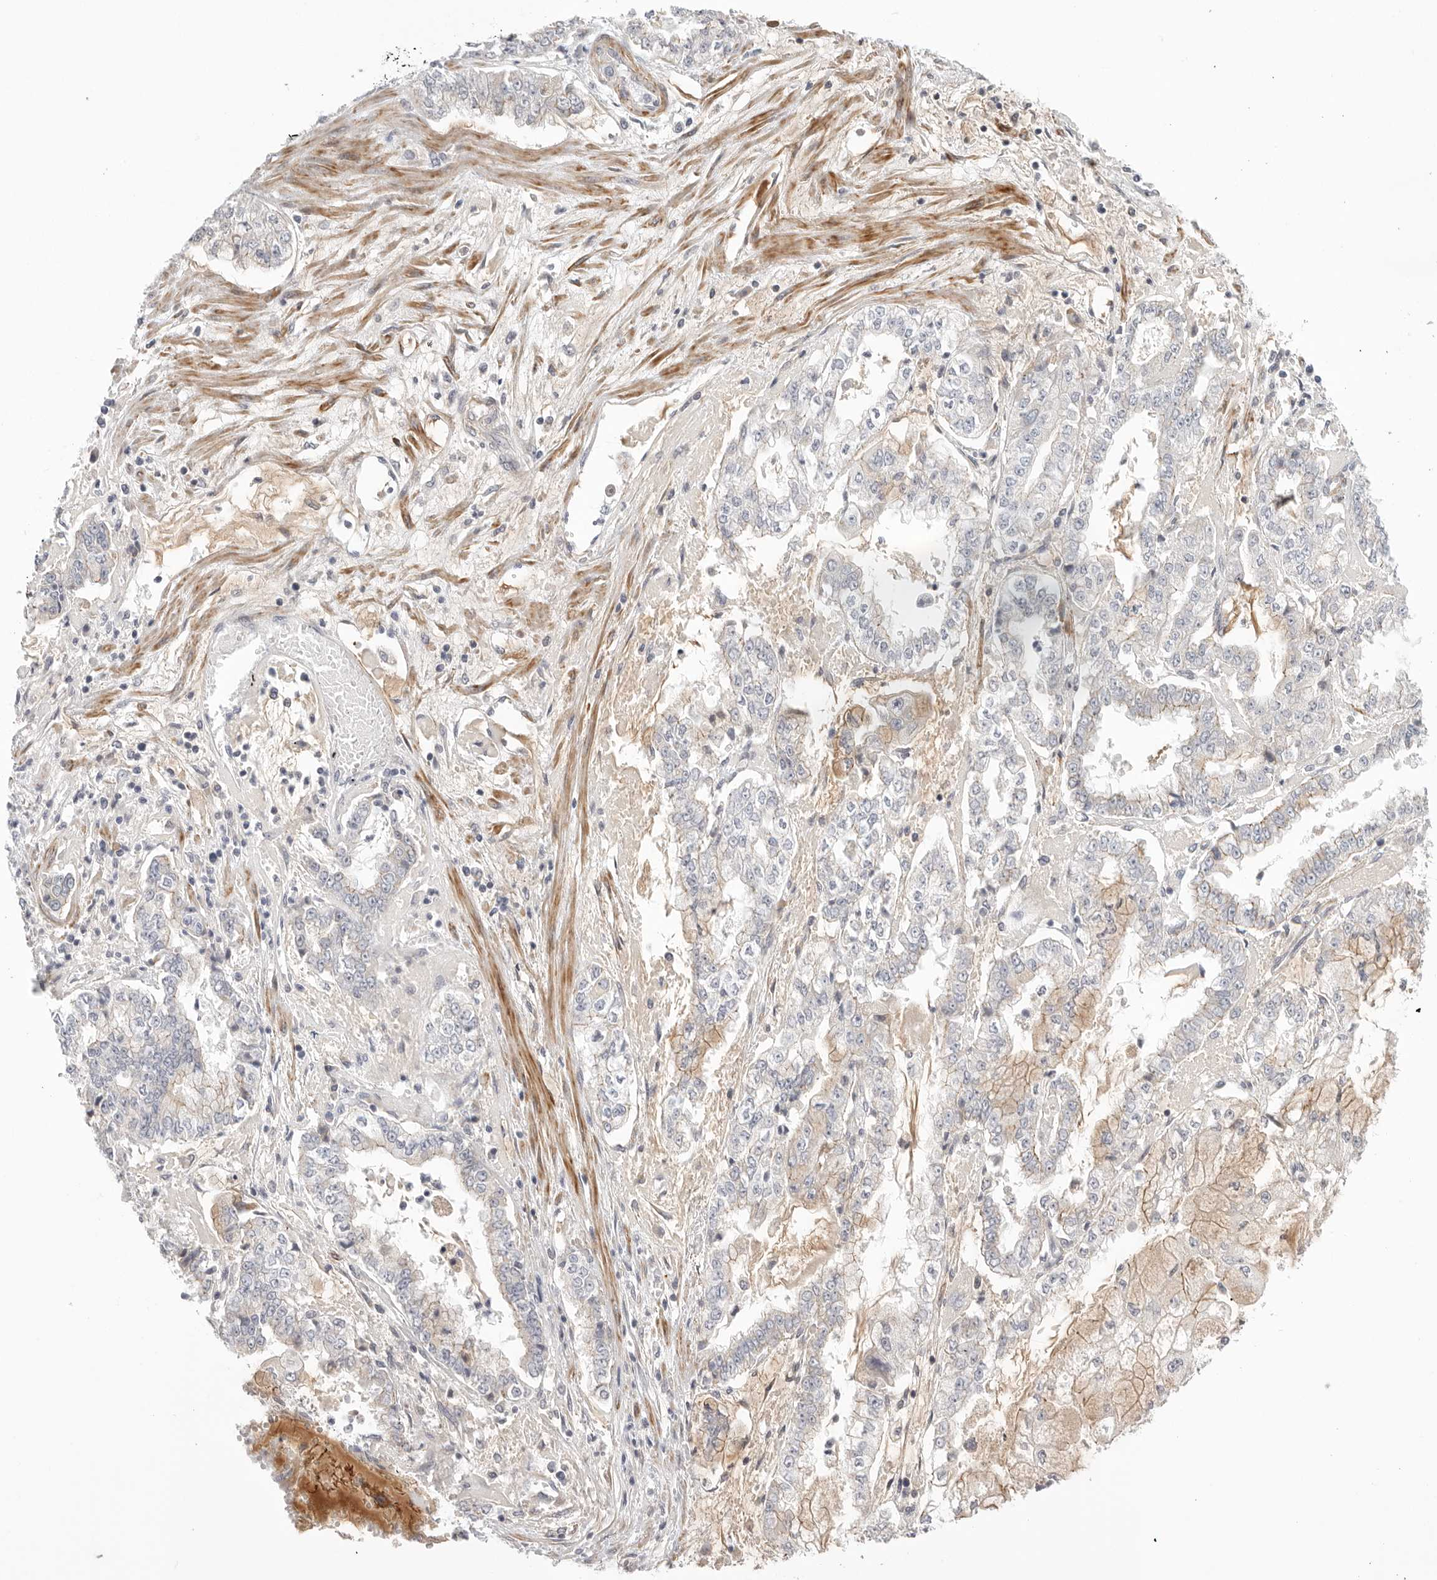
{"staining": {"intensity": "weak", "quantity": "<25%", "location": "cytoplasmic/membranous"}, "tissue": "stomach cancer", "cell_type": "Tumor cells", "image_type": "cancer", "snomed": [{"axis": "morphology", "description": "Adenocarcinoma, NOS"}, {"axis": "topography", "description": "Stomach"}], "caption": "A micrograph of stomach adenocarcinoma stained for a protein shows no brown staining in tumor cells.", "gene": "STAB2", "patient": {"sex": "male", "age": 76}}